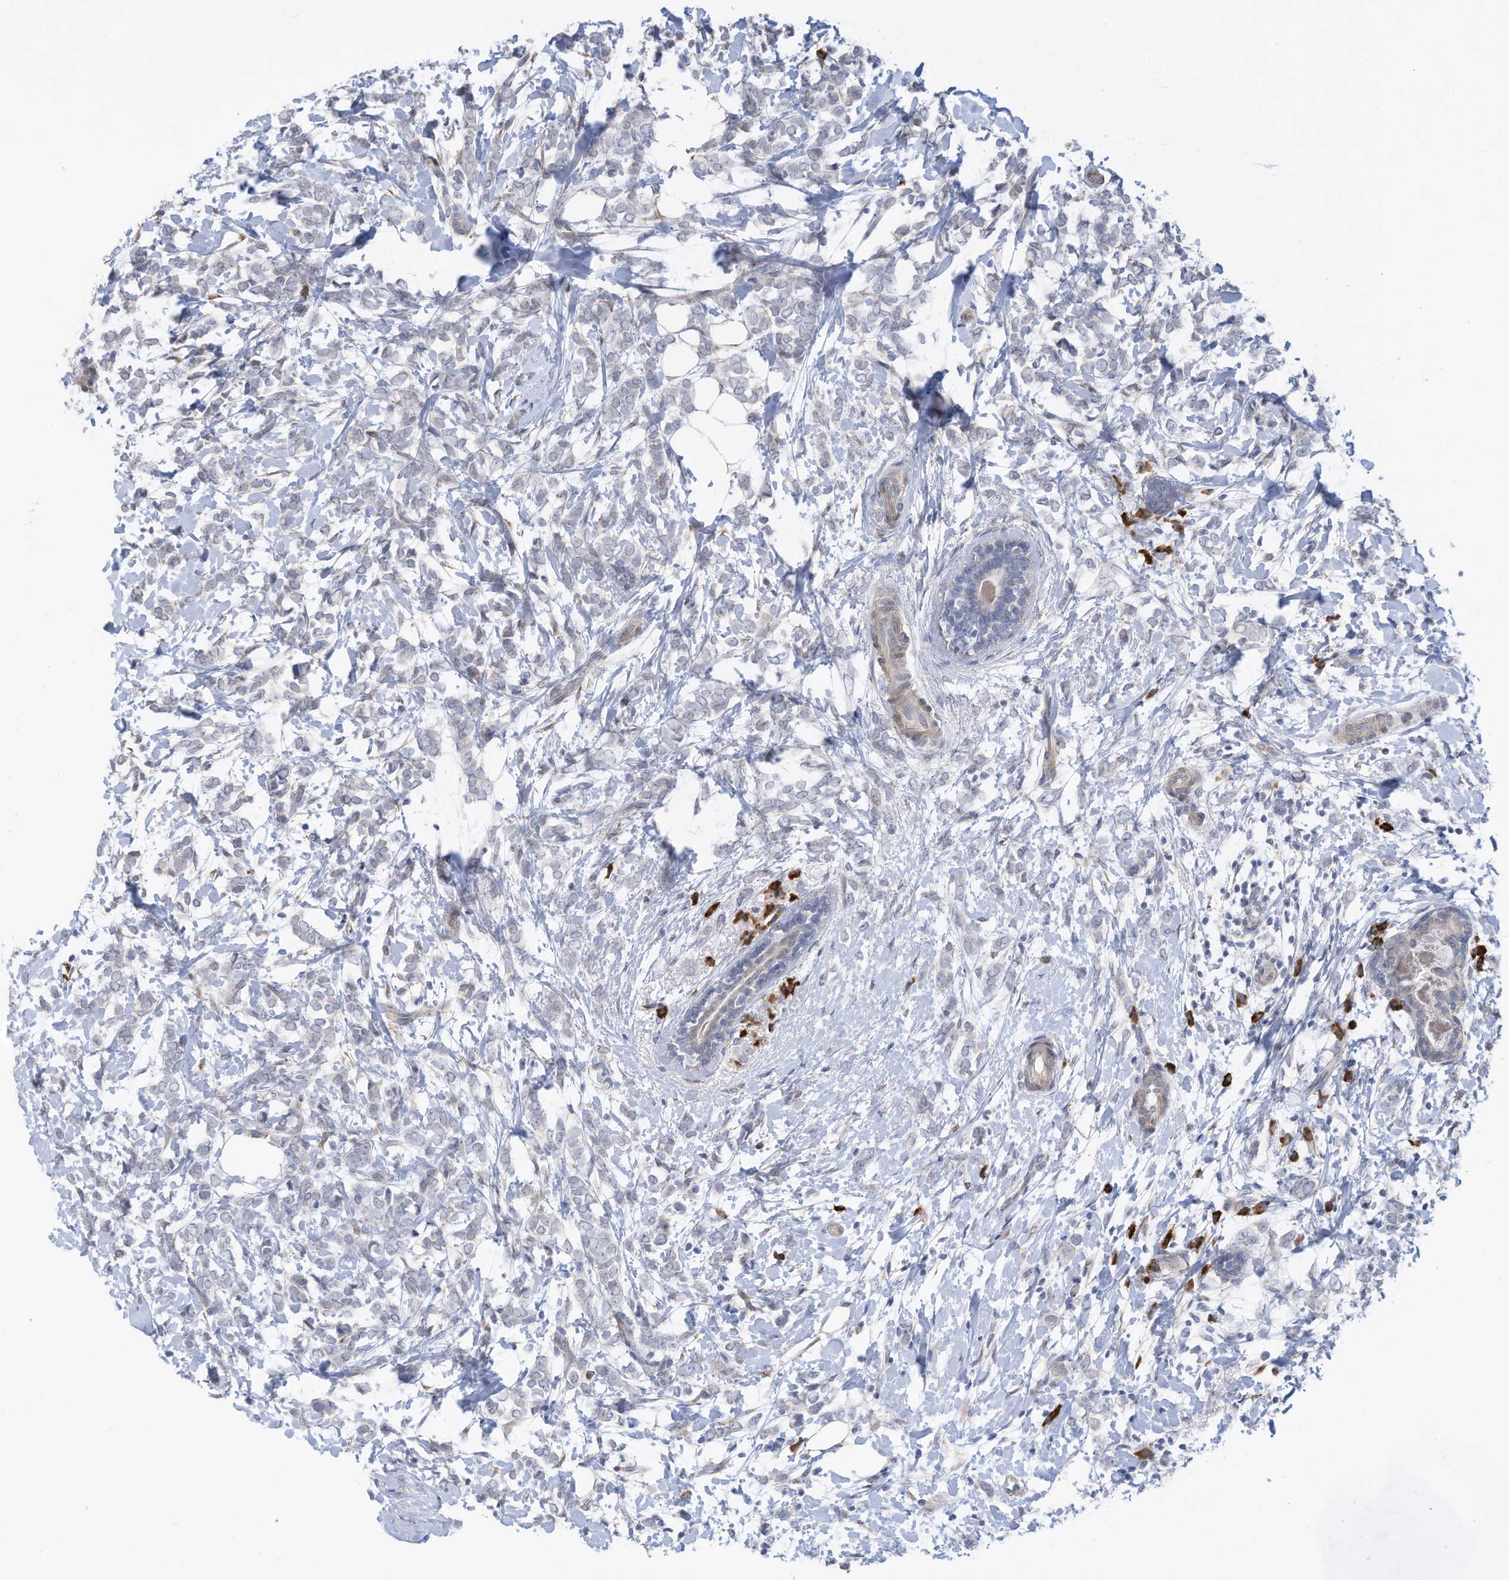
{"staining": {"intensity": "negative", "quantity": "none", "location": "none"}, "tissue": "breast cancer", "cell_type": "Tumor cells", "image_type": "cancer", "snomed": [{"axis": "morphology", "description": "Normal tissue, NOS"}, {"axis": "morphology", "description": "Lobular carcinoma"}, {"axis": "topography", "description": "Breast"}], "caption": "A histopathology image of breast lobular carcinoma stained for a protein exhibits no brown staining in tumor cells.", "gene": "ZNF292", "patient": {"sex": "female", "age": 47}}